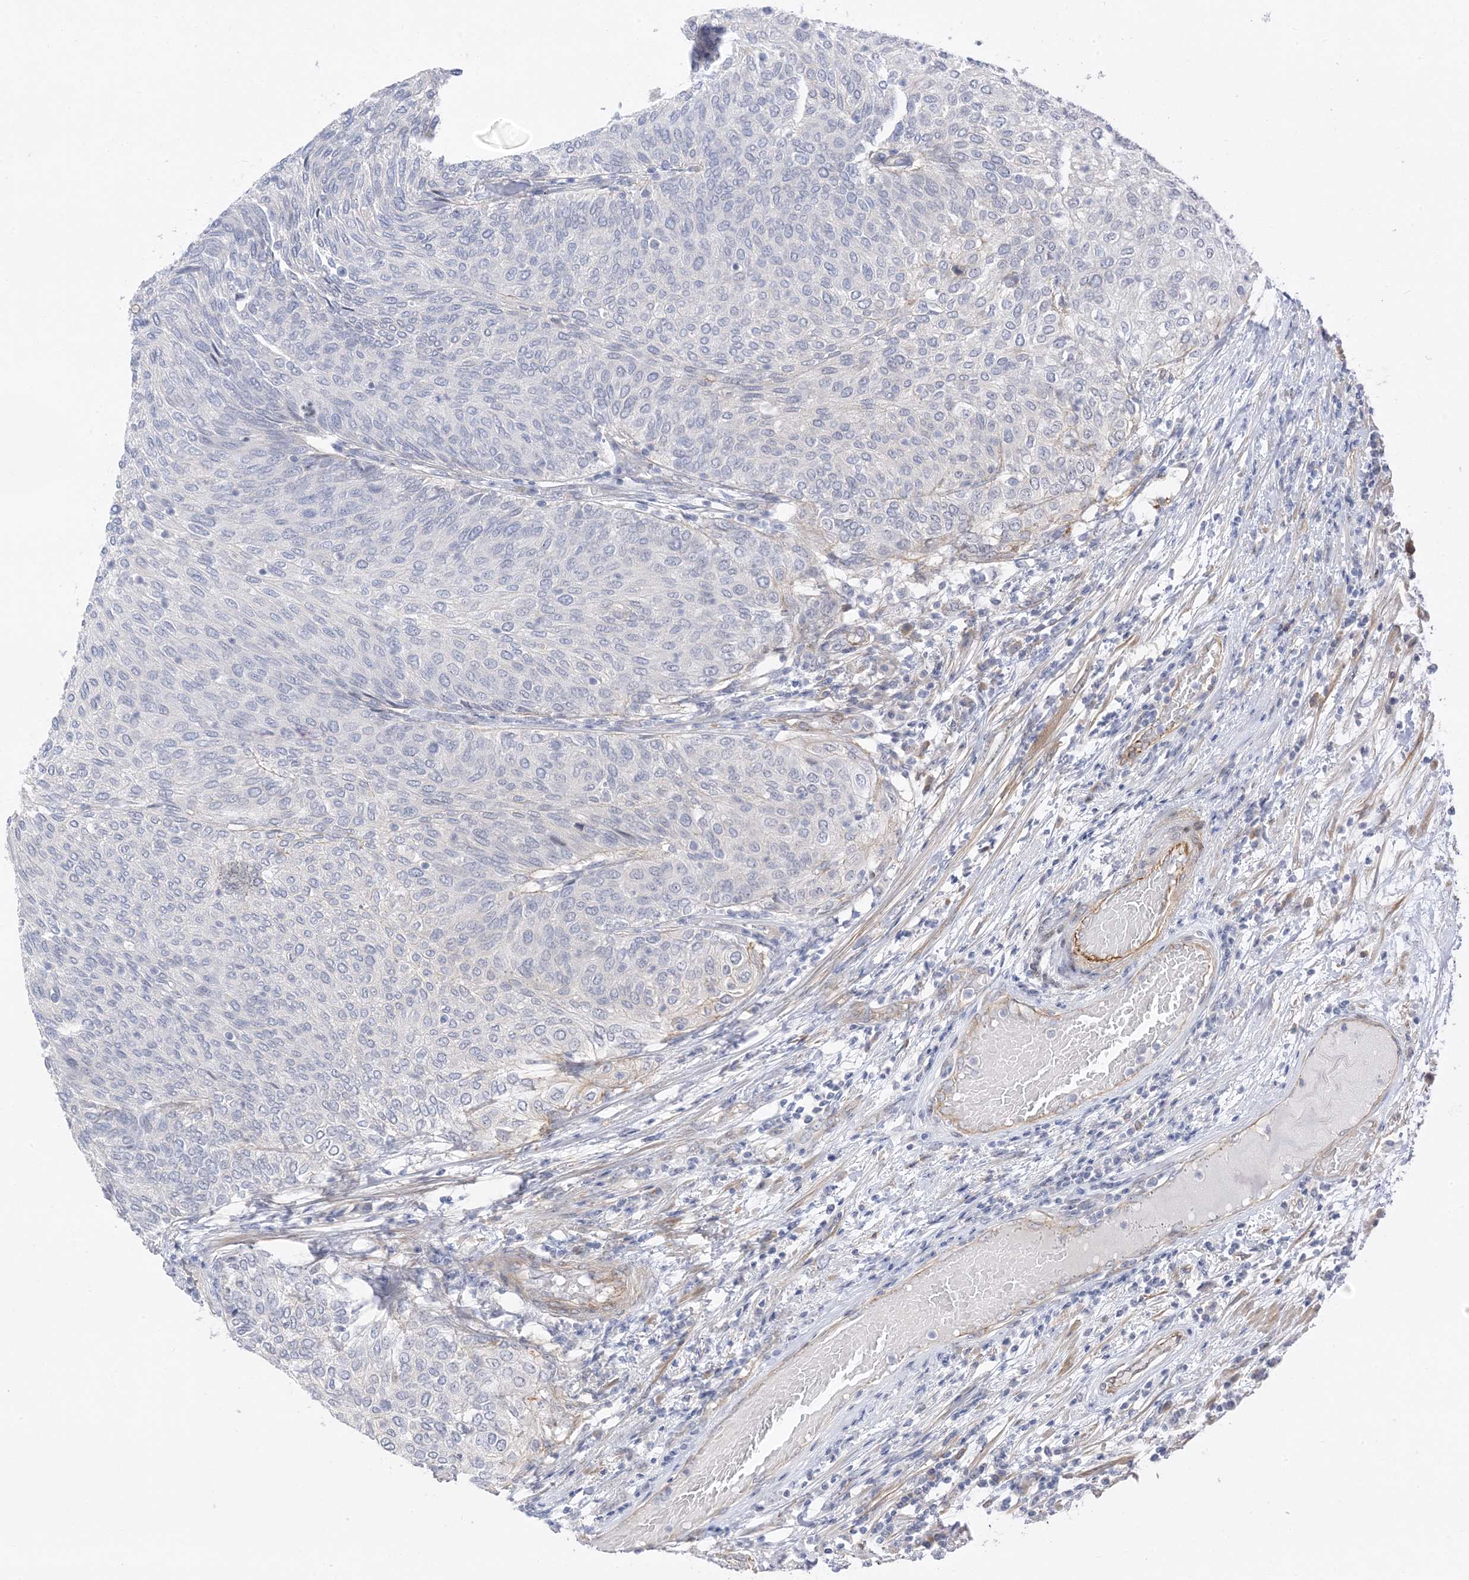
{"staining": {"intensity": "negative", "quantity": "none", "location": "none"}, "tissue": "urothelial cancer", "cell_type": "Tumor cells", "image_type": "cancer", "snomed": [{"axis": "morphology", "description": "Urothelial carcinoma, Low grade"}, {"axis": "topography", "description": "Urinary bladder"}], "caption": "This is an IHC image of human urothelial cancer. There is no staining in tumor cells.", "gene": "IL36B", "patient": {"sex": "female", "age": 79}}